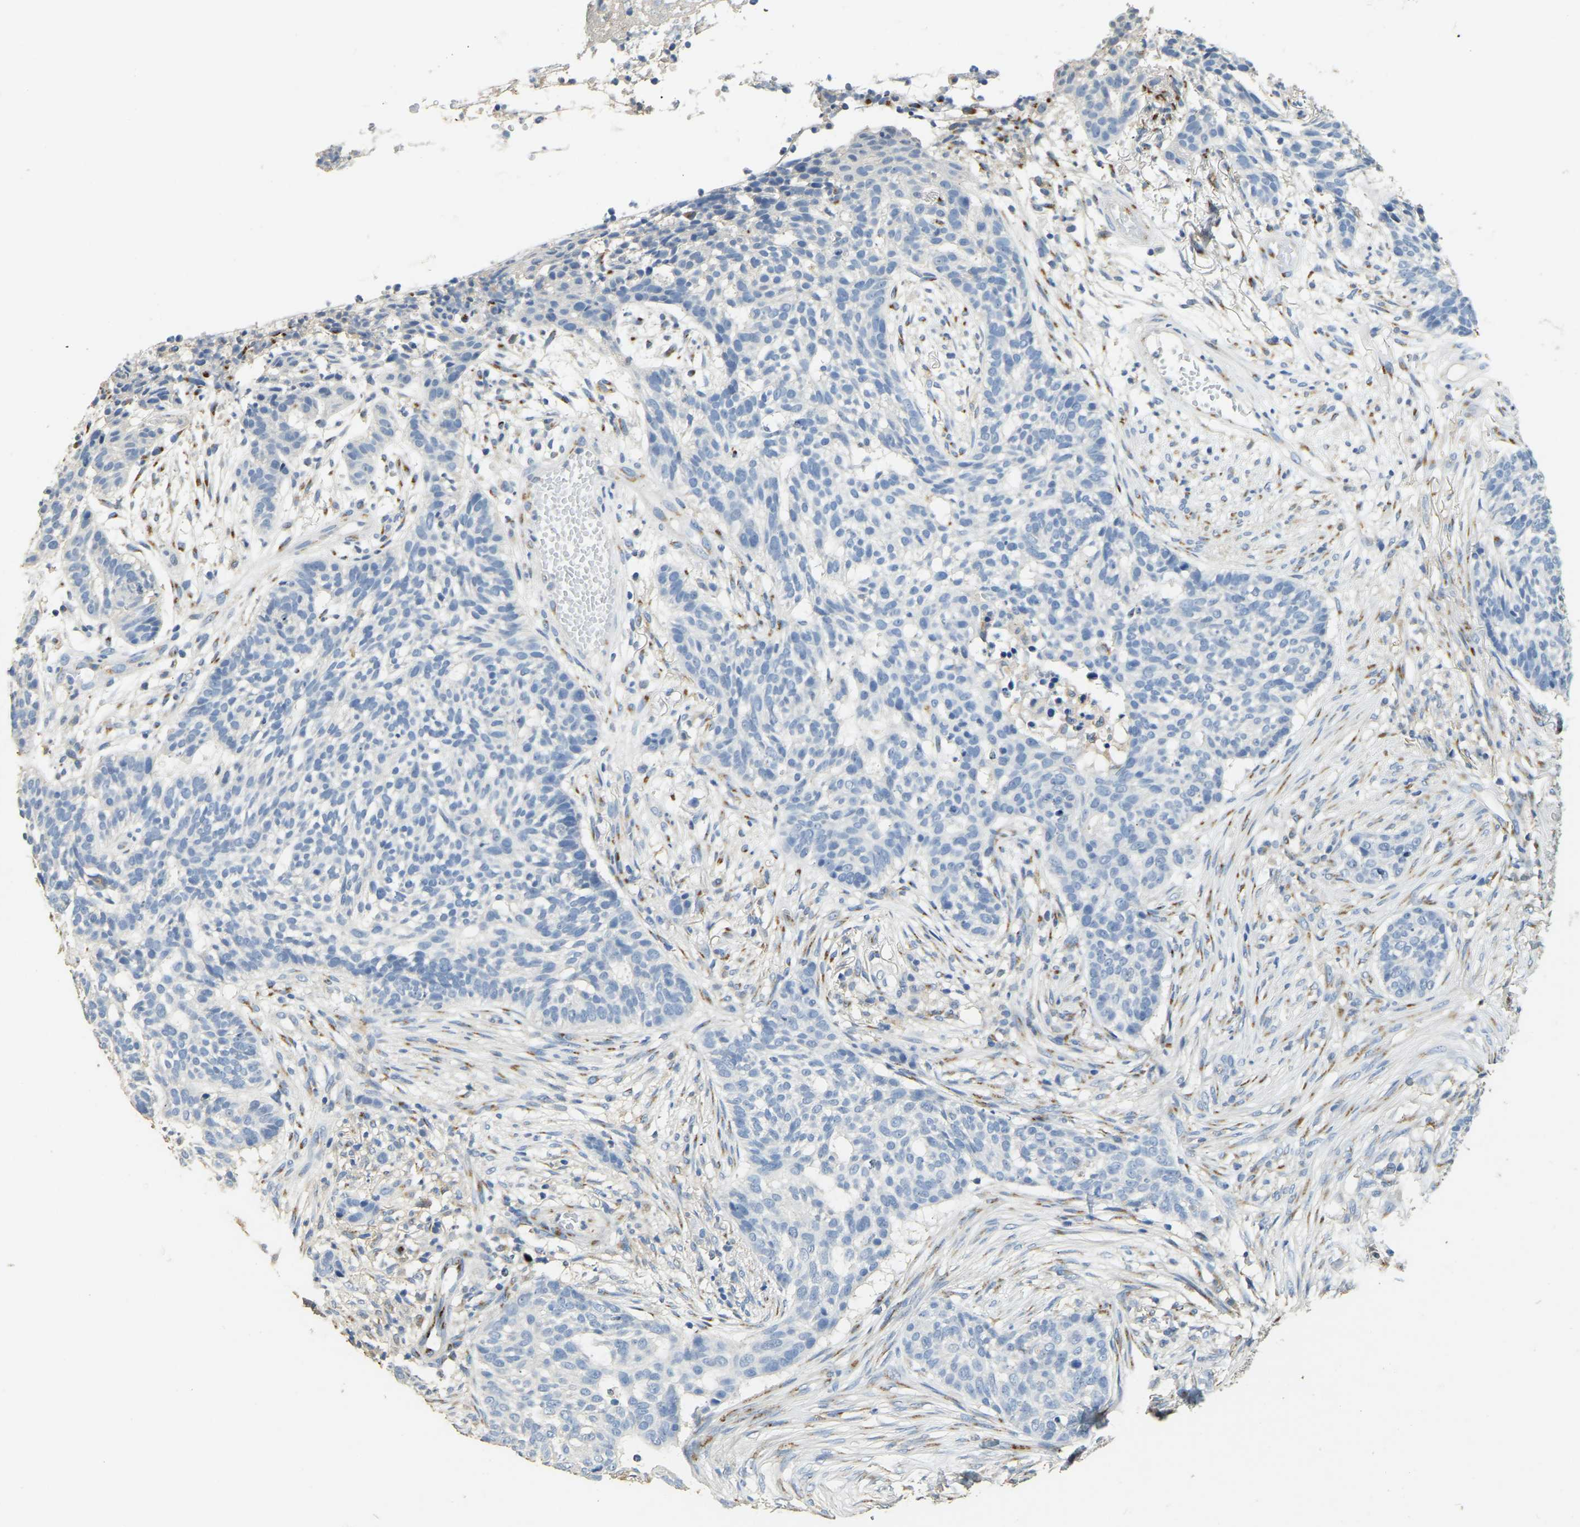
{"staining": {"intensity": "negative", "quantity": "none", "location": "none"}, "tissue": "skin cancer", "cell_type": "Tumor cells", "image_type": "cancer", "snomed": [{"axis": "morphology", "description": "Basal cell carcinoma"}, {"axis": "topography", "description": "Skin"}], "caption": "Immunohistochemistry (IHC) histopathology image of human basal cell carcinoma (skin) stained for a protein (brown), which exhibits no expression in tumor cells. (DAB (3,3'-diaminobenzidine) immunohistochemistry (IHC), high magnification).", "gene": "FAM174A", "patient": {"sex": "male", "age": 85}}